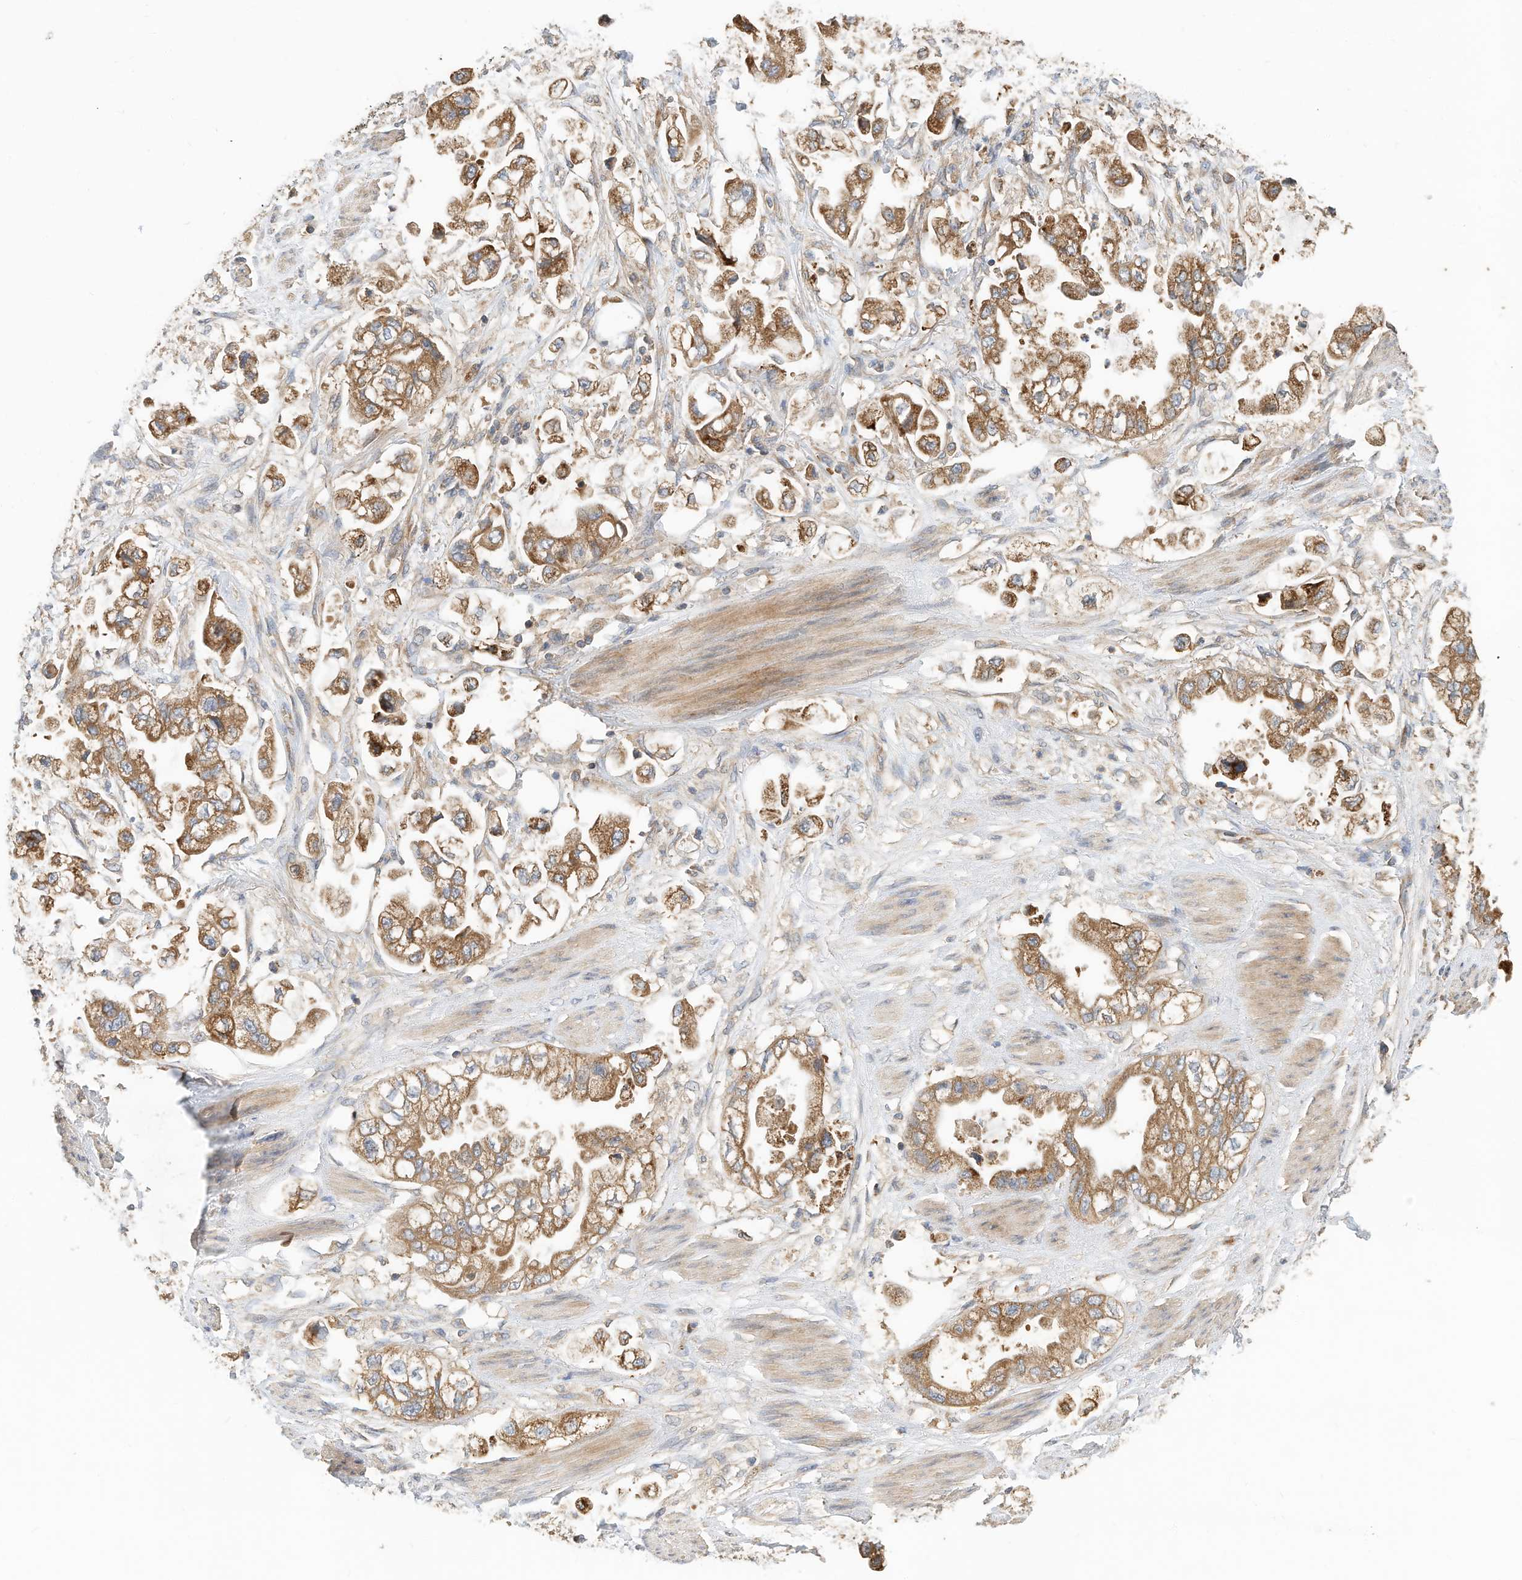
{"staining": {"intensity": "strong", "quantity": ">75%", "location": "cytoplasmic/membranous"}, "tissue": "stomach cancer", "cell_type": "Tumor cells", "image_type": "cancer", "snomed": [{"axis": "morphology", "description": "Adenocarcinoma, NOS"}, {"axis": "topography", "description": "Stomach"}], "caption": "A brown stain labels strong cytoplasmic/membranous staining of a protein in stomach cancer tumor cells. Using DAB (3,3'-diaminobenzidine) (brown) and hematoxylin (blue) stains, captured at high magnification using brightfield microscopy.", "gene": "CPAMD8", "patient": {"sex": "male", "age": 62}}